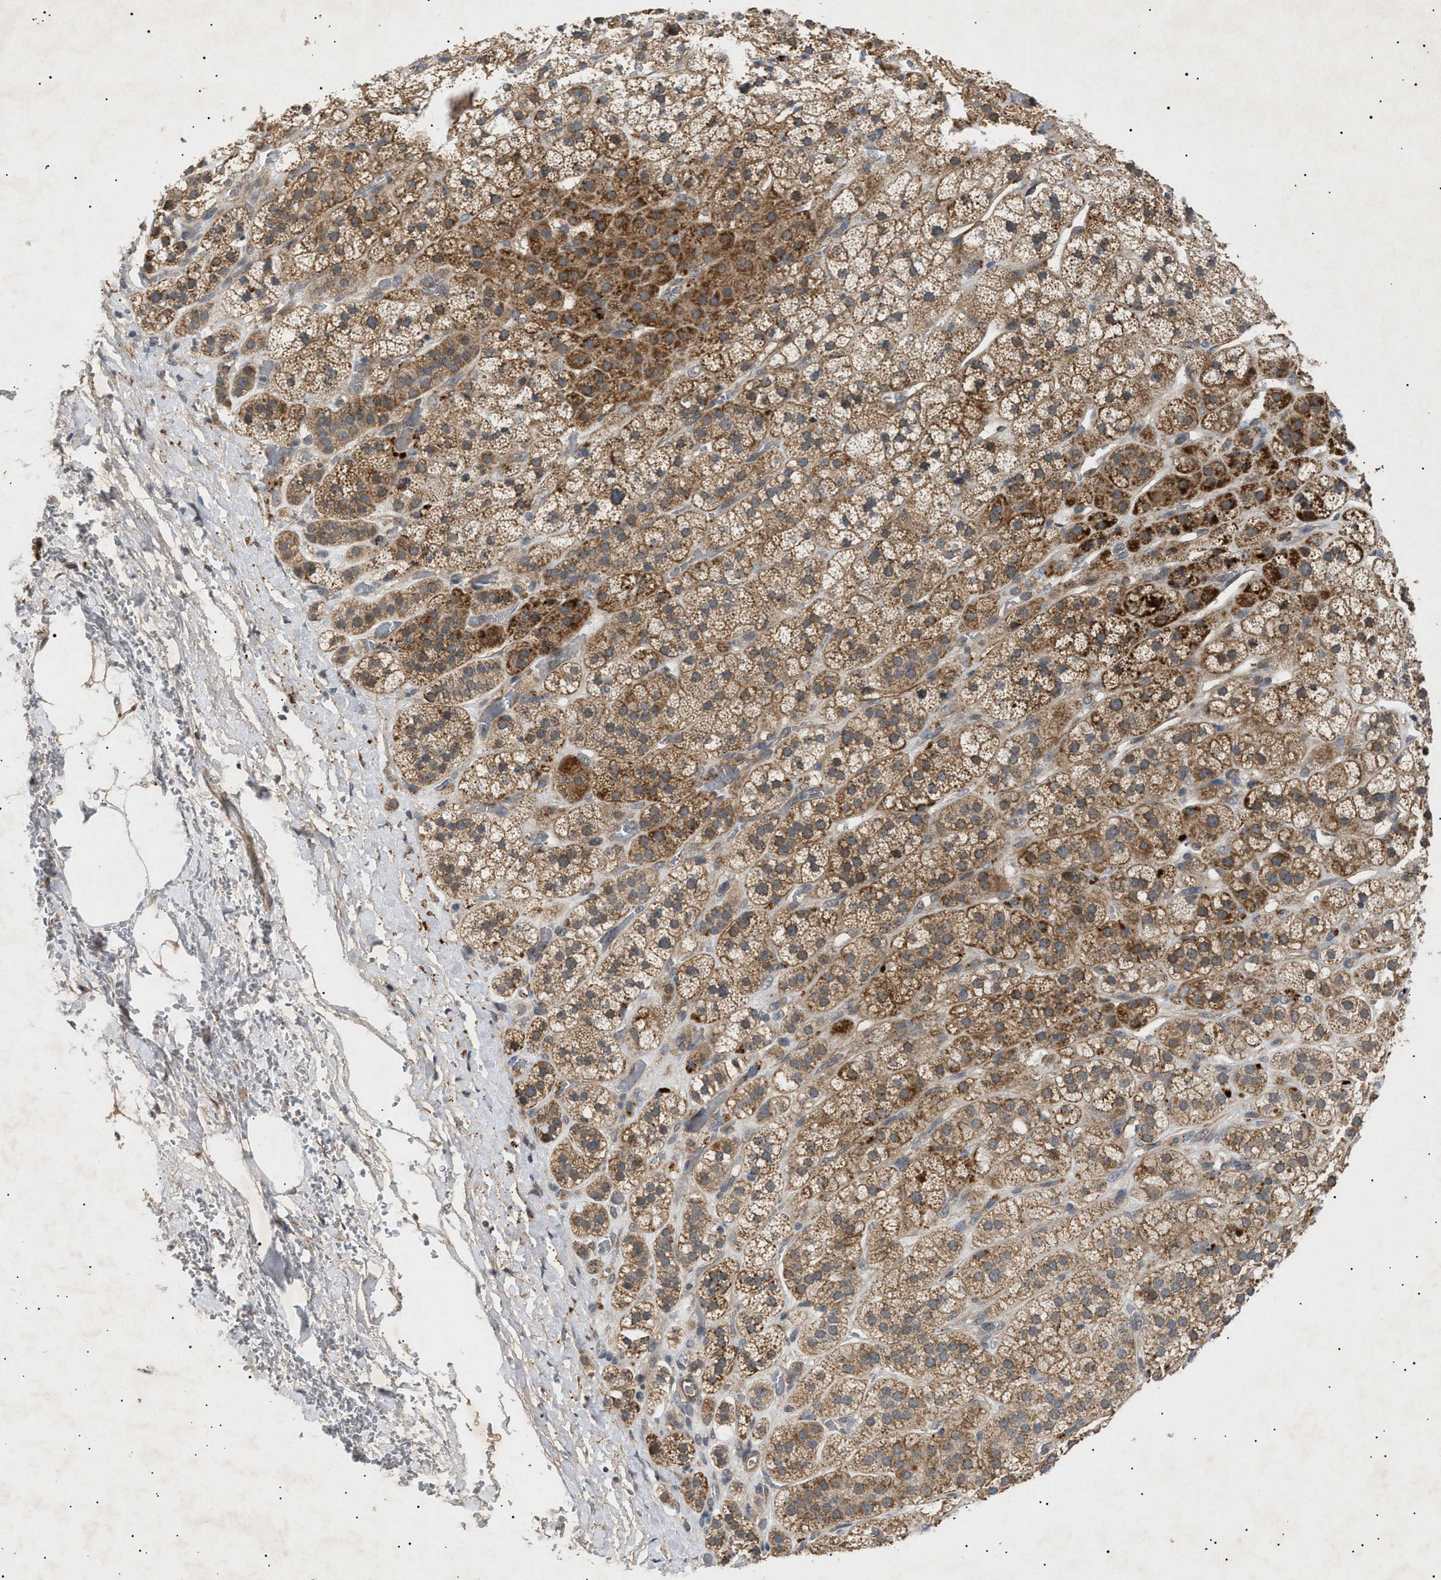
{"staining": {"intensity": "strong", "quantity": ">75%", "location": "cytoplasmic/membranous"}, "tissue": "adrenal gland", "cell_type": "Glandular cells", "image_type": "normal", "snomed": [{"axis": "morphology", "description": "Normal tissue, NOS"}, {"axis": "topography", "description": "Adrenal gland"}], "caption": "A brown stain labels strong cytoplasmic/membranous expression of a protein in glandular cells of benign human adrenal gland. Immunohistochemistry (ihc) stains the protein of interest in brown and the nuclei are stained blue.", "gene": "SIRT5", "patient": {"sex": "male", "age": 56}}